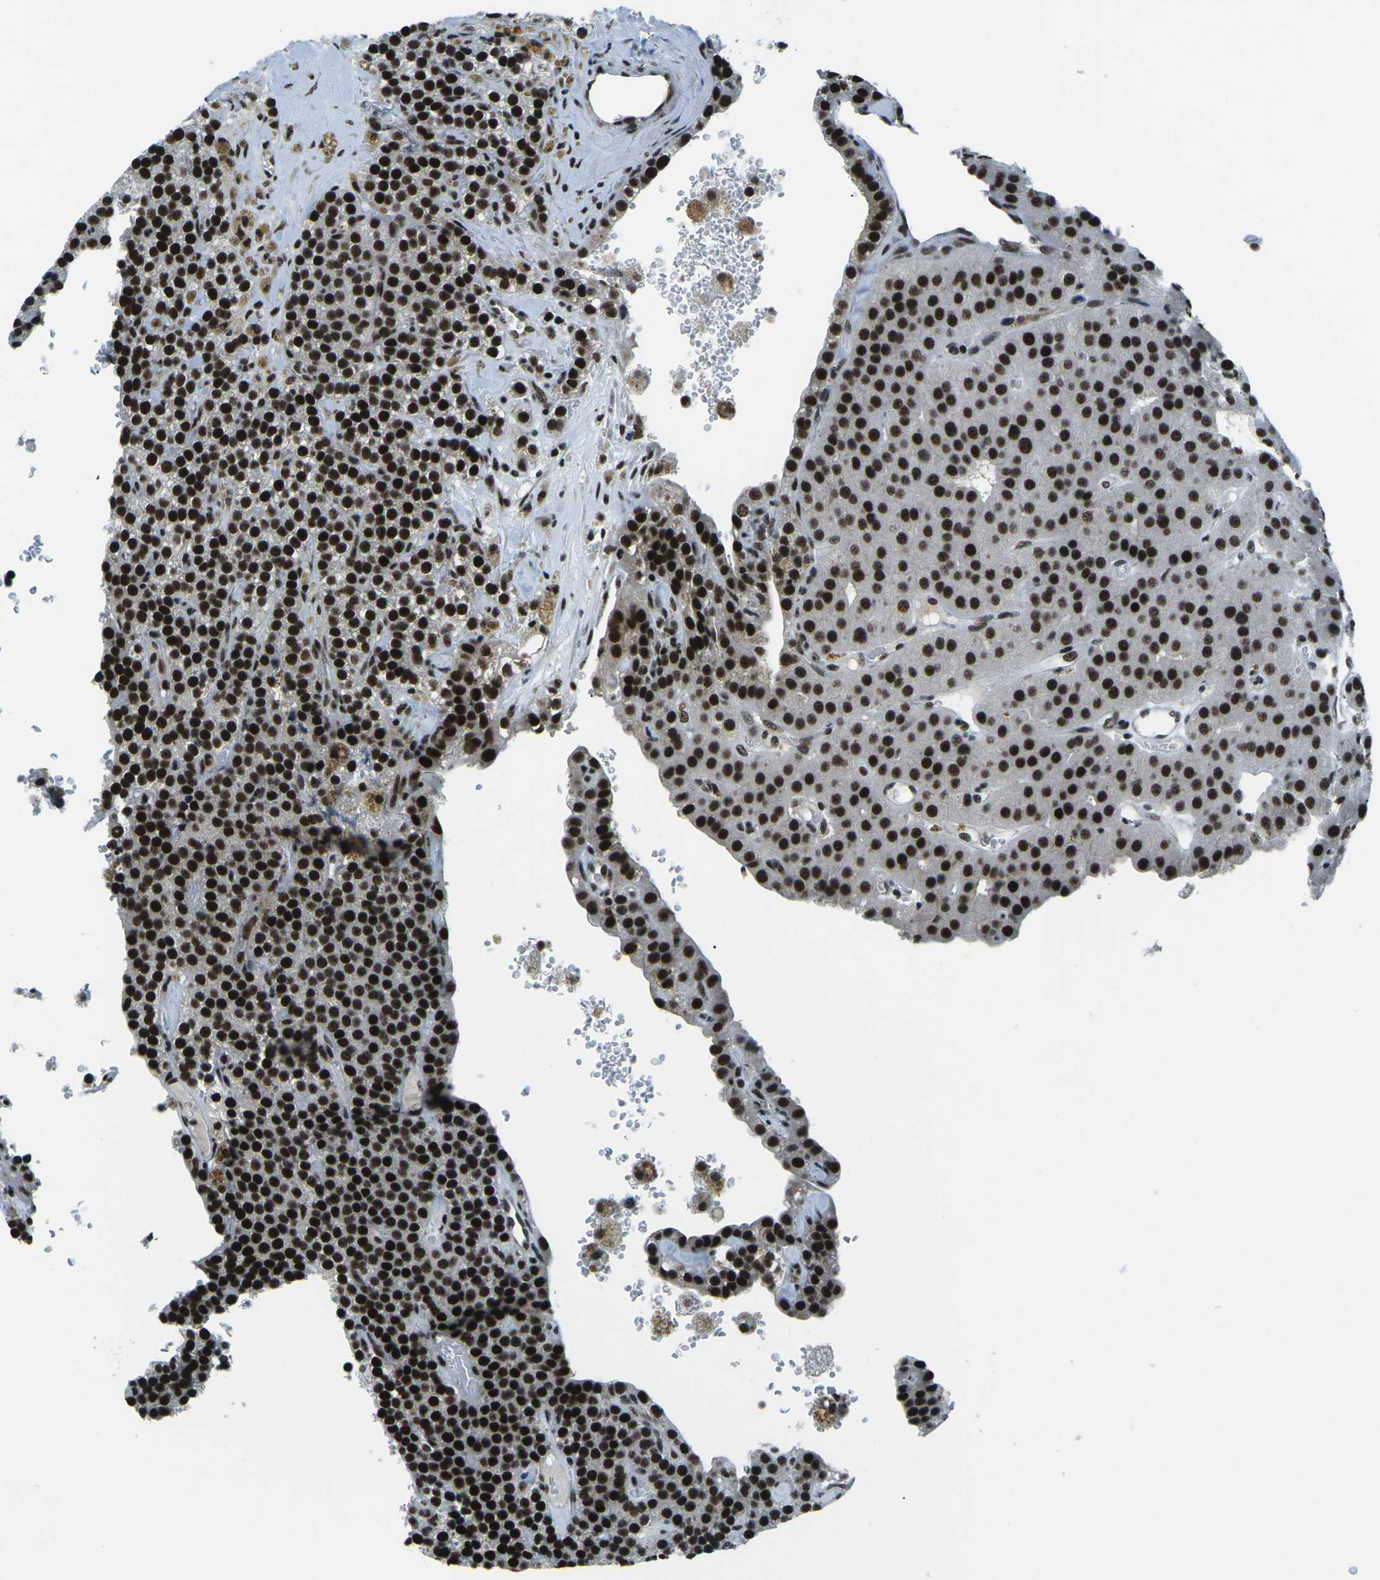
{"staining": {"intensity": "strong", "quantity": ">75%", "location": "nuclear"}, "tissue": "parathyroid gland", "cell_type": "Glandular cells", "image_type": "normal", "snomed": [{"axis": "morphology", "description": "Normal tissue, NOS"}, {"axis": "morphology", "description": "Adenoma, NOS"}, {"axis": "topography", "description": "Parathyroid gland"}], "caption": "Glandular cells reveal high levels of strong nuclear expression in approximately >75% of cells in normal parathyroid gland.", "gene": "RBL2", "patient": {"sex": "female", "age": 86}}